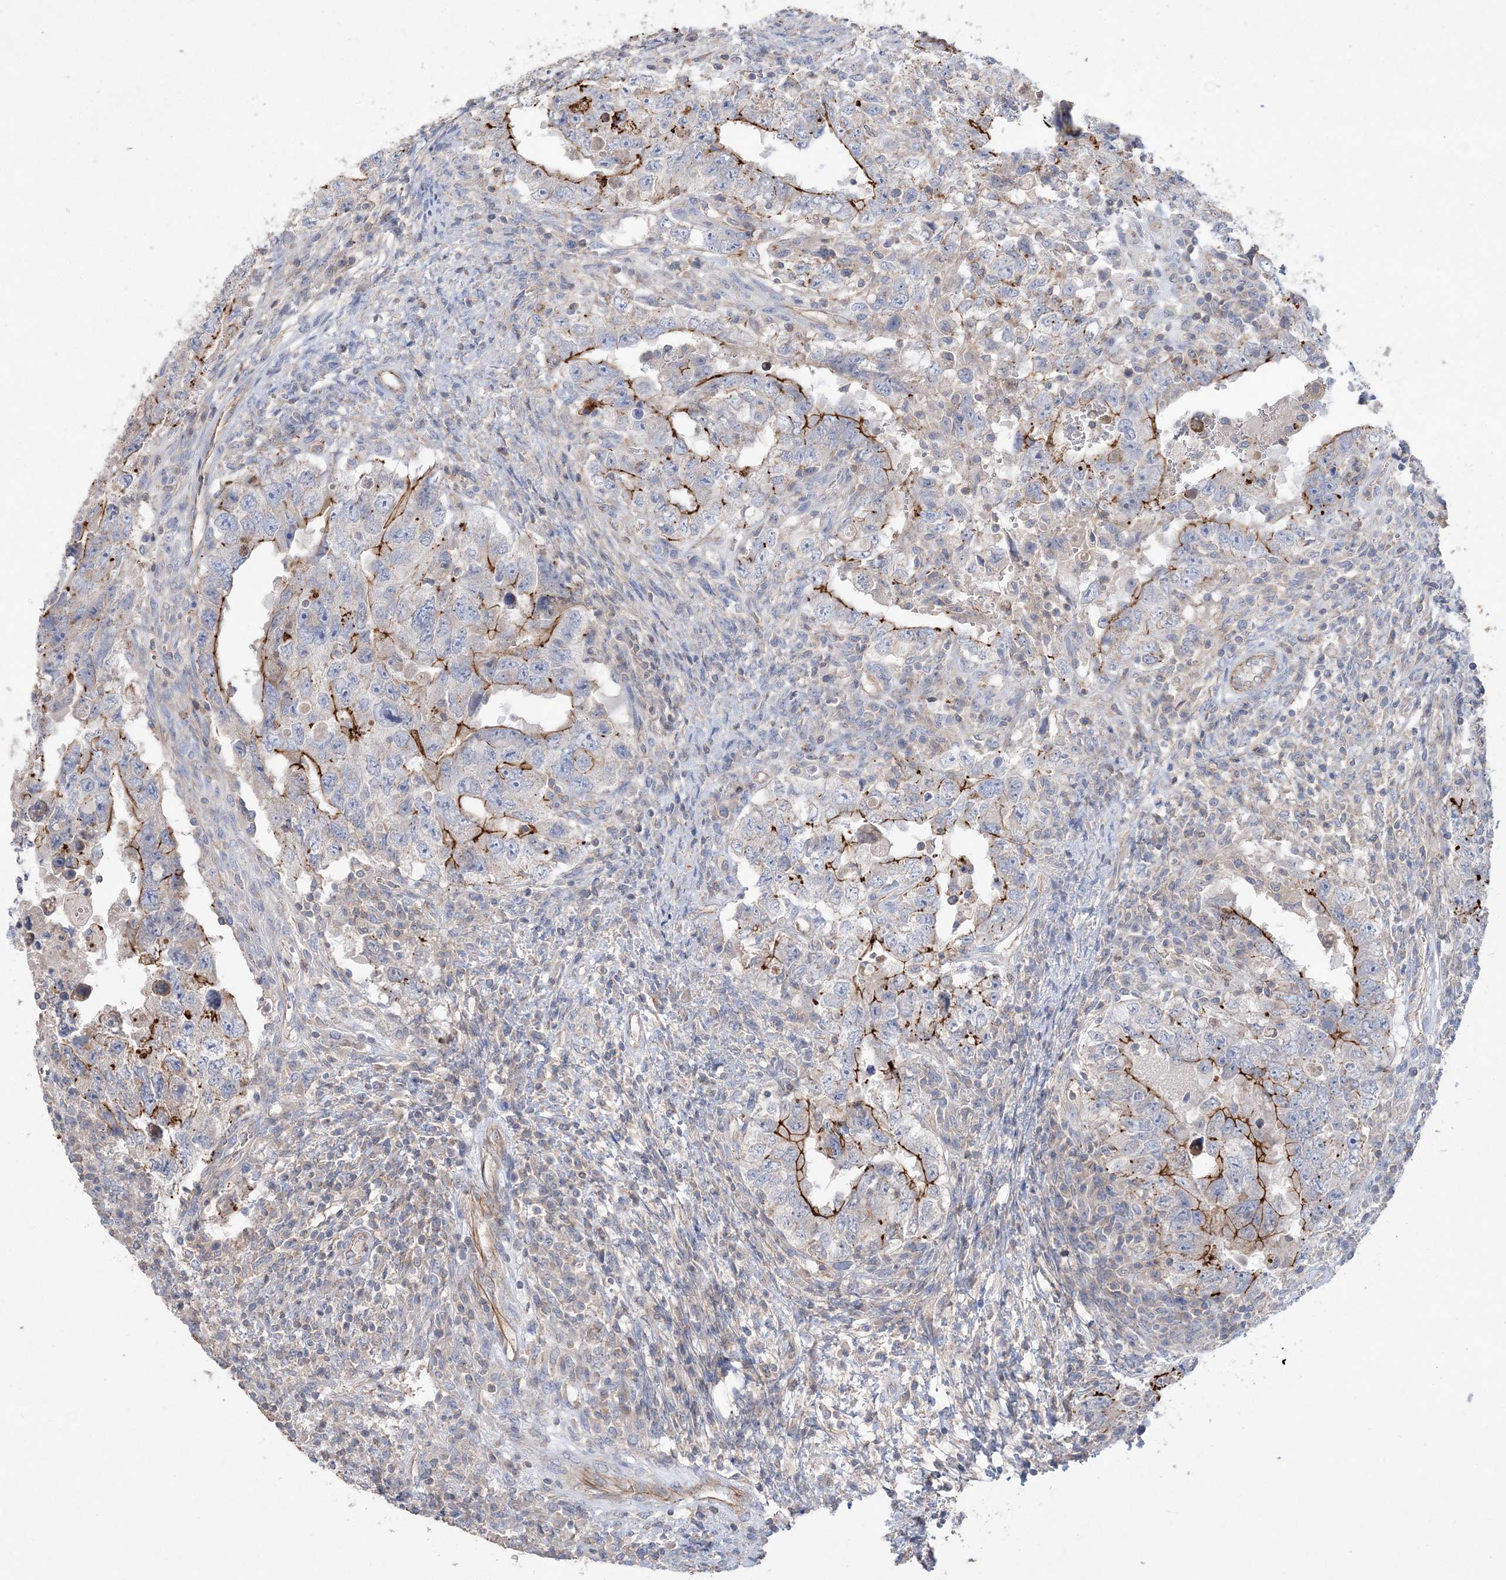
{"staining": {"intensity": "moderate", "quantity": "25%-75%", "location": "cytoplasmic/membranous"}, "tissue": "testis cancer", "cell_type": "Tumor cells", "image_type": "cancer", "snomed": [{"axis": "morphology", "description": "Carcinoma, Embryonal, NOS"}, {"axis": "topography", "description": "Testis"}], "caption": "Immunohistochemistry (IHC) photomicrograph of human testis embryonal carcinoma stained for a protein (brown), which demonstrates medium levels of moderate cytoplasmic/membranous staining in about 25%-75% of tumor cells.", "gene": "PIGC", "patient": {"sex": "male", "age": 26}}